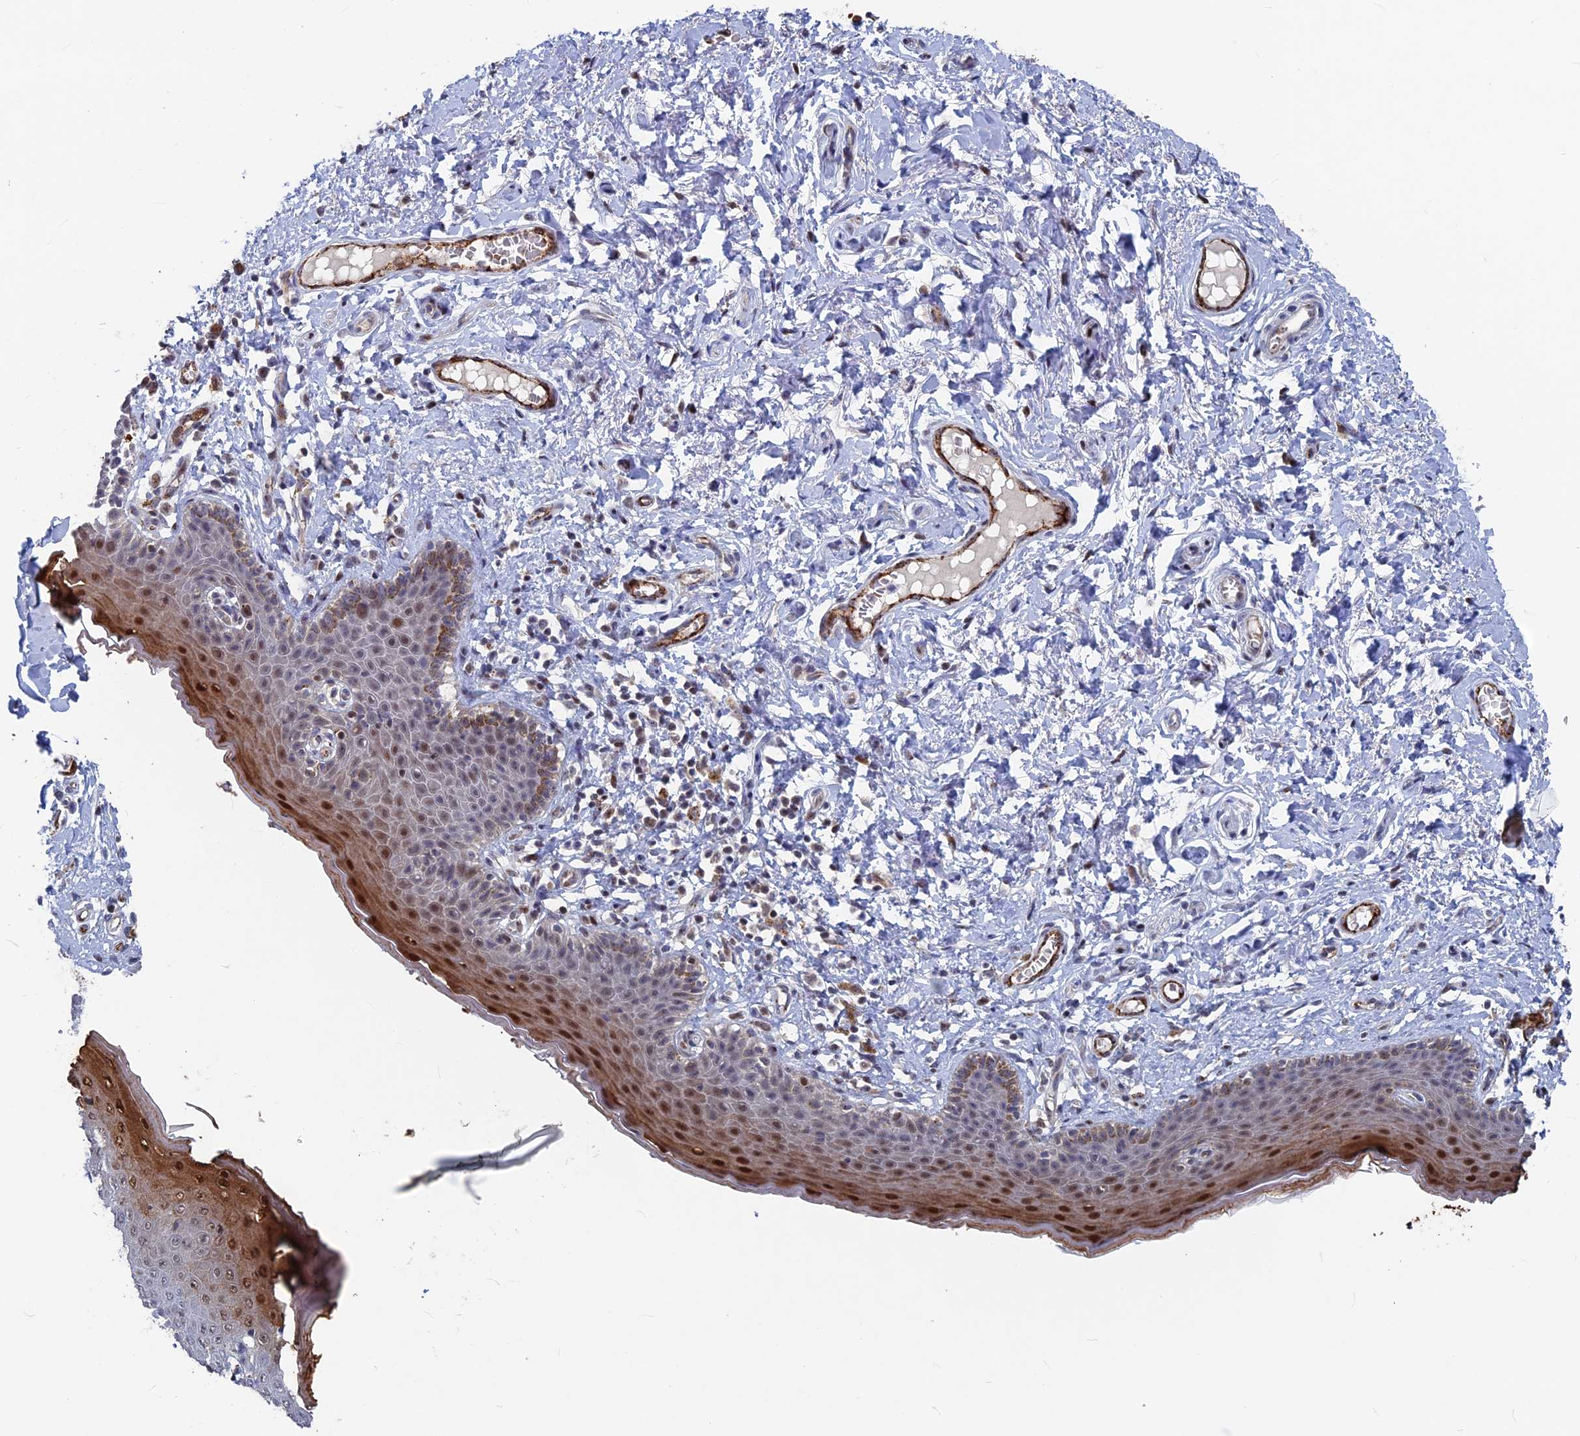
{"staining": {"intensity": "strong", "quantity": "<25%", "location": "cytoplasmic/membranous,nuclear"}, "tissue": "skin", "cell_type": "Epidermal cells", "image_type": "normal", "snomed": [{"axis": "morphology", "description": "Normal tissue, NOS"}, {"axis": "topography", "description": "Vulva"}], "caption": "A brown stain highlights strong cytoplasmic/membranous,nuclear staining of a protein in epidermal cells of benign skin. The staining is performed using DAB (3,3'-diaminobenzidine) brown chromogen to label protein expression. The nuclei are counter-stained blue using hematoxylin.", "gene": "SH3D21", "patient": {"sex": "female", "age": 66}}